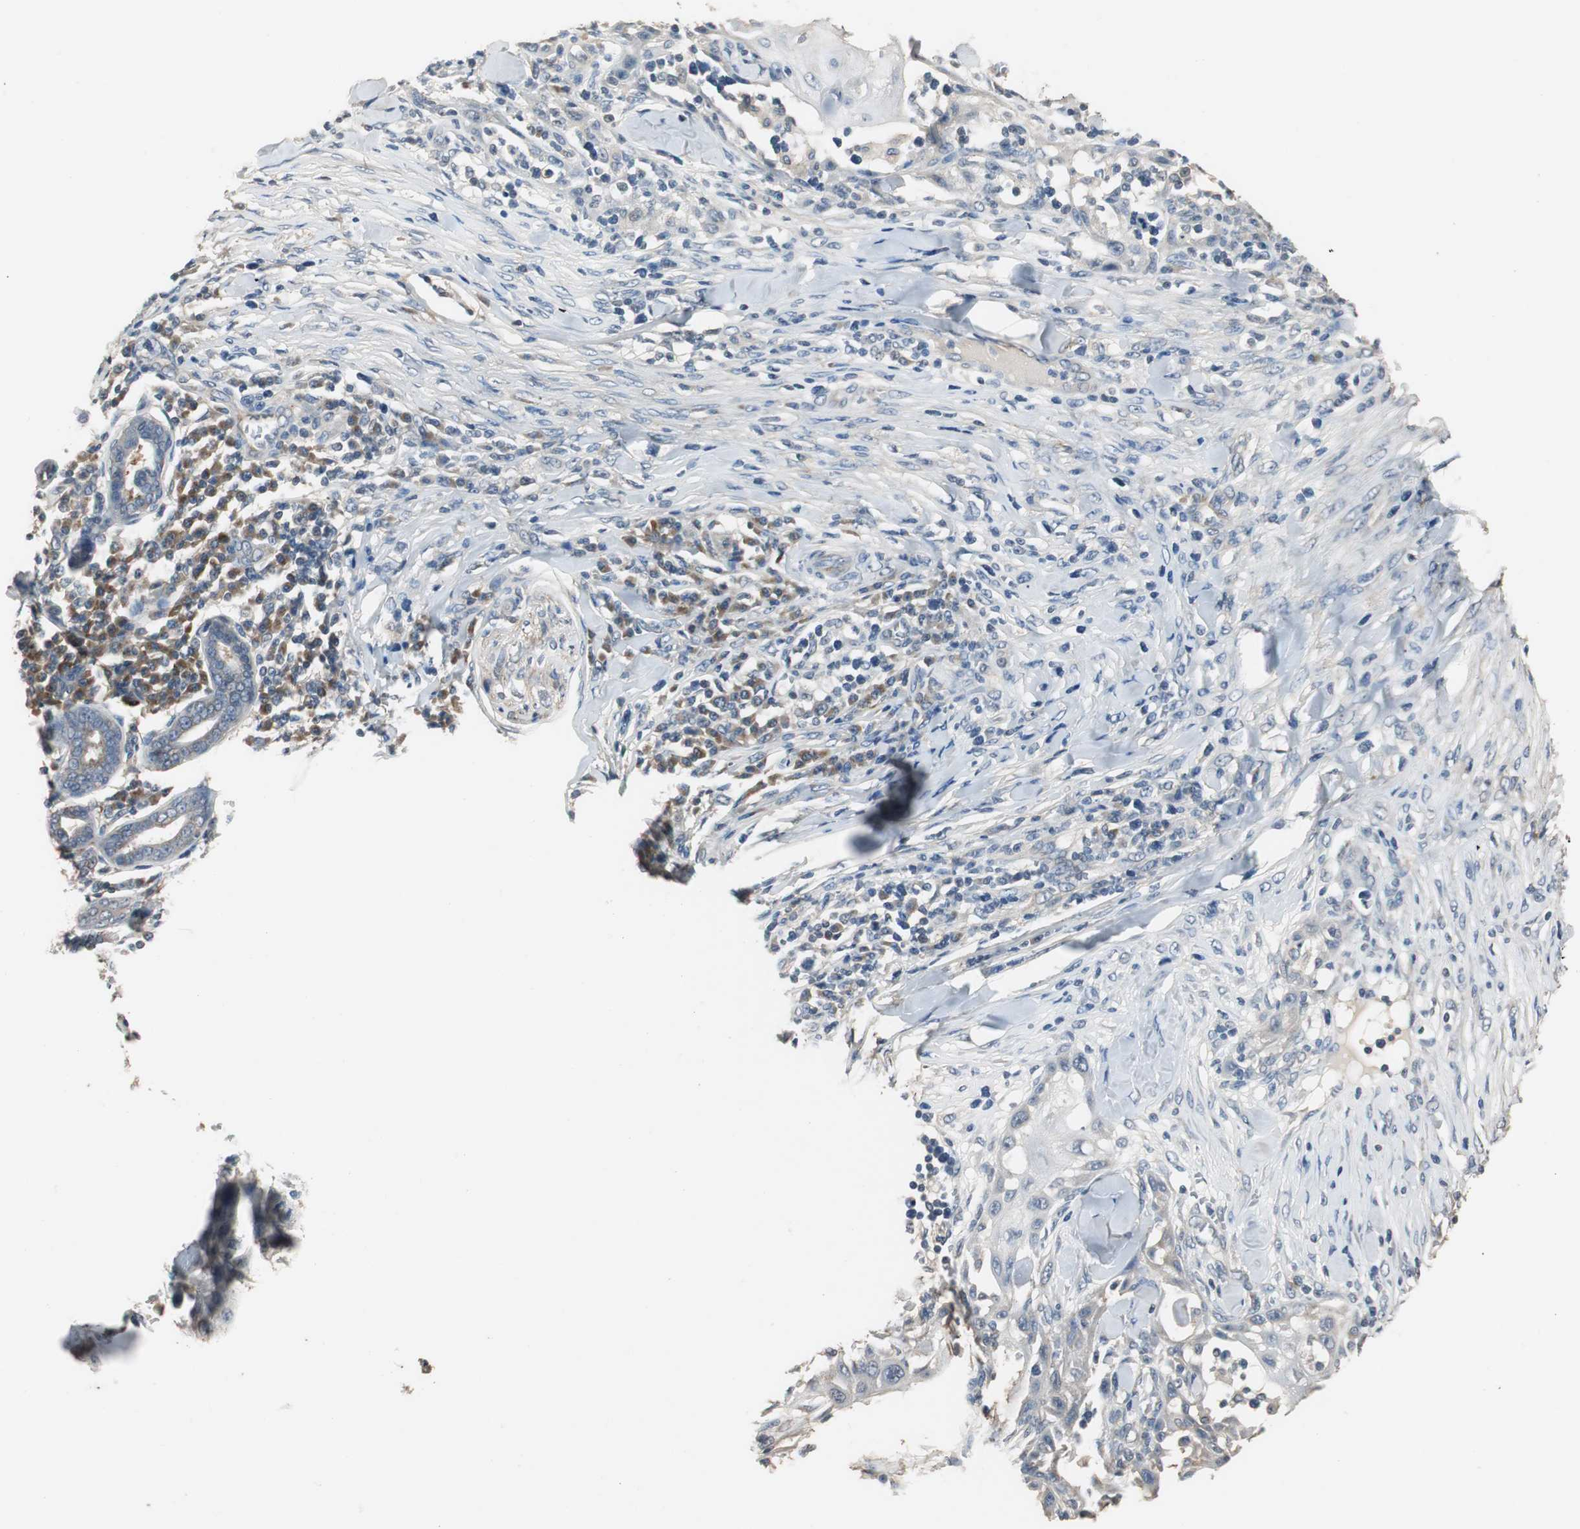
{"staining": {"intensity": "negative", "quantity": "none", "location": "none"}, "tissue": "skin cancer", "cell_type": "Tumor cells", "image_type": "cancer", "snomed": [{"axis": "morphology", "description": "Squamous cell carcinoma, NOS"}, {"axis": "topography", "description": "Skin"}], "caption": "DAB immunohistochemical staining of human squamous cell carcinoma (skin) exhibits no significant positivity in tumor cells. Nuclei are stained in blue.", "gene": "PTPRN2", "patient": {"sex": "male", "age": 24}}